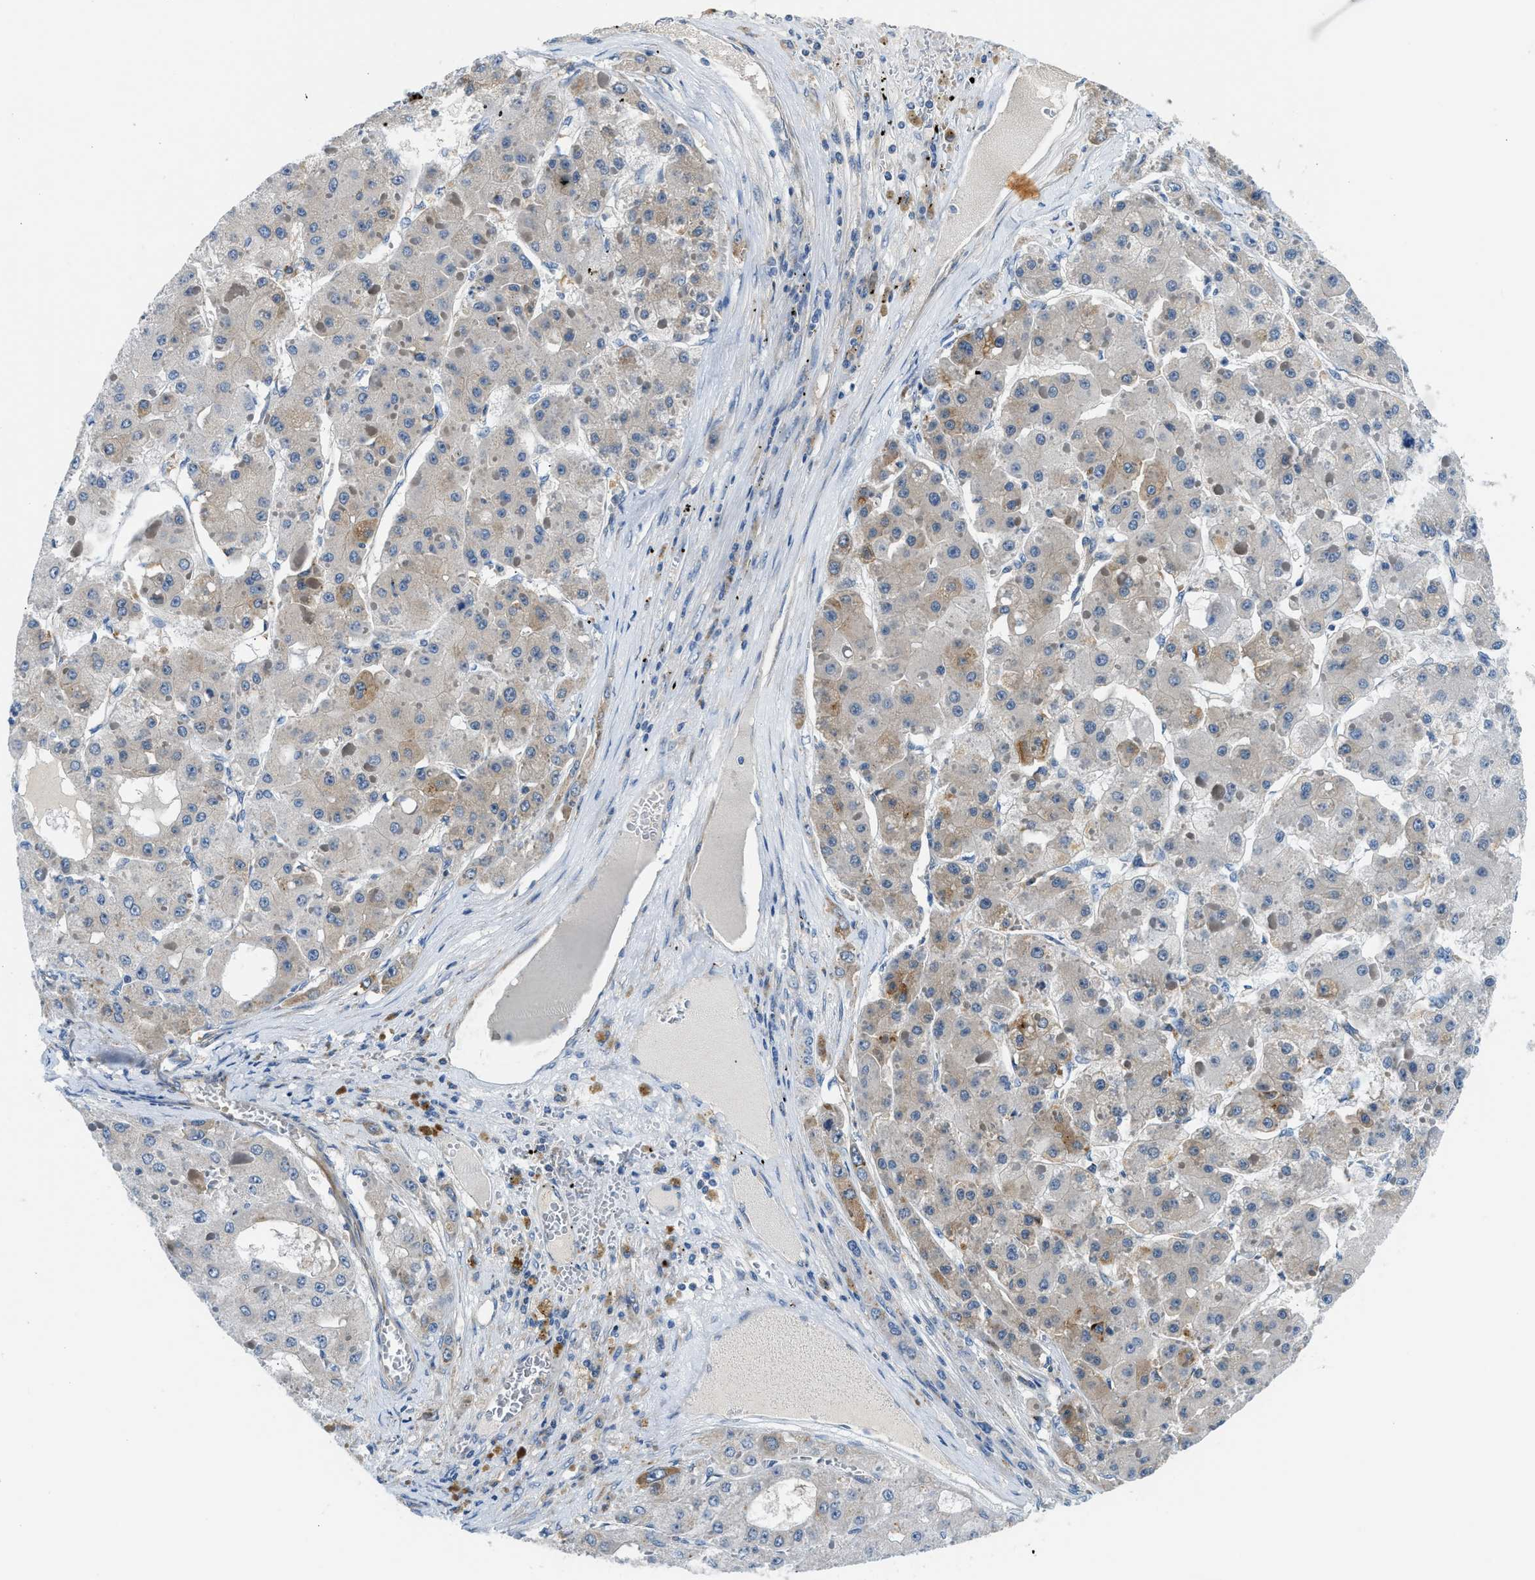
{"staining": {"intensity": "moderate", "quantity": "<25%", "location": "cytoplasmic/membranous"}, "tissue": "liver cancer", "cell_type": "Tumor cells", "image_type": "cancer", "snomed": [{"axis": "morphology", "description": "Carcinoma, Hepatocellular, NOS"}, {"axis": "topography", "description": "Liver"}], "caption": "Liver cancer tissue displays moderate cytoplasmic/membranous positivity in approximately <25% of tumor cells Nuclei are stained in blue.", "gene": "LPIN2", "patient": {"sex": "female", "age": 73}}